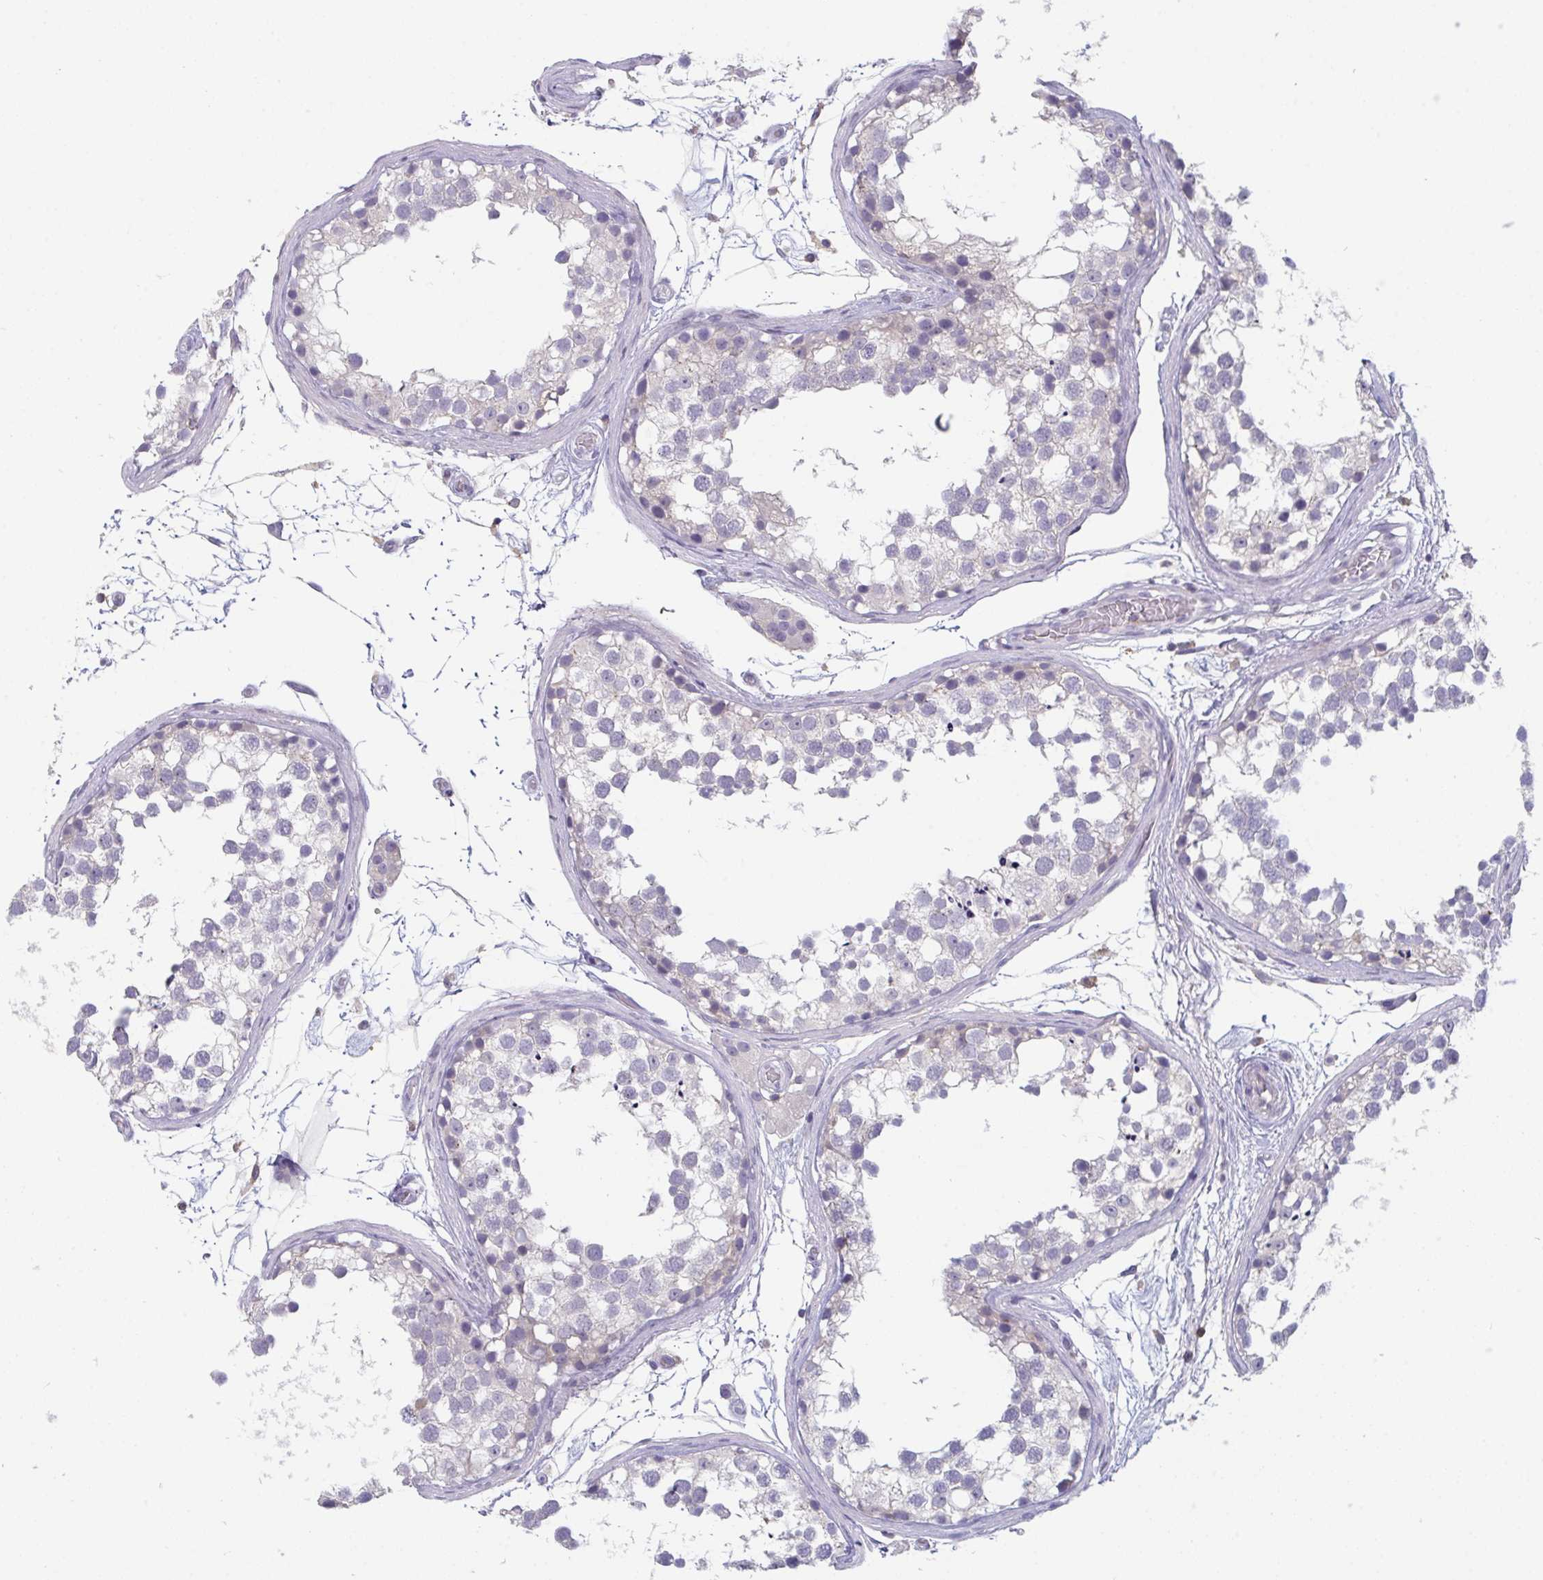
{"staining": {"intensity": "negative", "quantity": "none", "location": "none"}, "tissue": "testis", "cell_type": "Cells in seminiferous ducts", "image_type": "normal", "snomed": [{"axis": "morphology", "description": "Normal tissue, NOS"}, {"axis": "morphology", "description": "Seminoma, NOS"}, {"axis": "topography", "description": "Testis"}], "caption": "A photomicrograph of human testis is negative for staining in cells in seminiferous ducts. (DAB immunohistochemistry visualized using brightfield microscopy, high magnification).", "gene": "DISP2", "patient": {"sex": "male", "age": 65}}